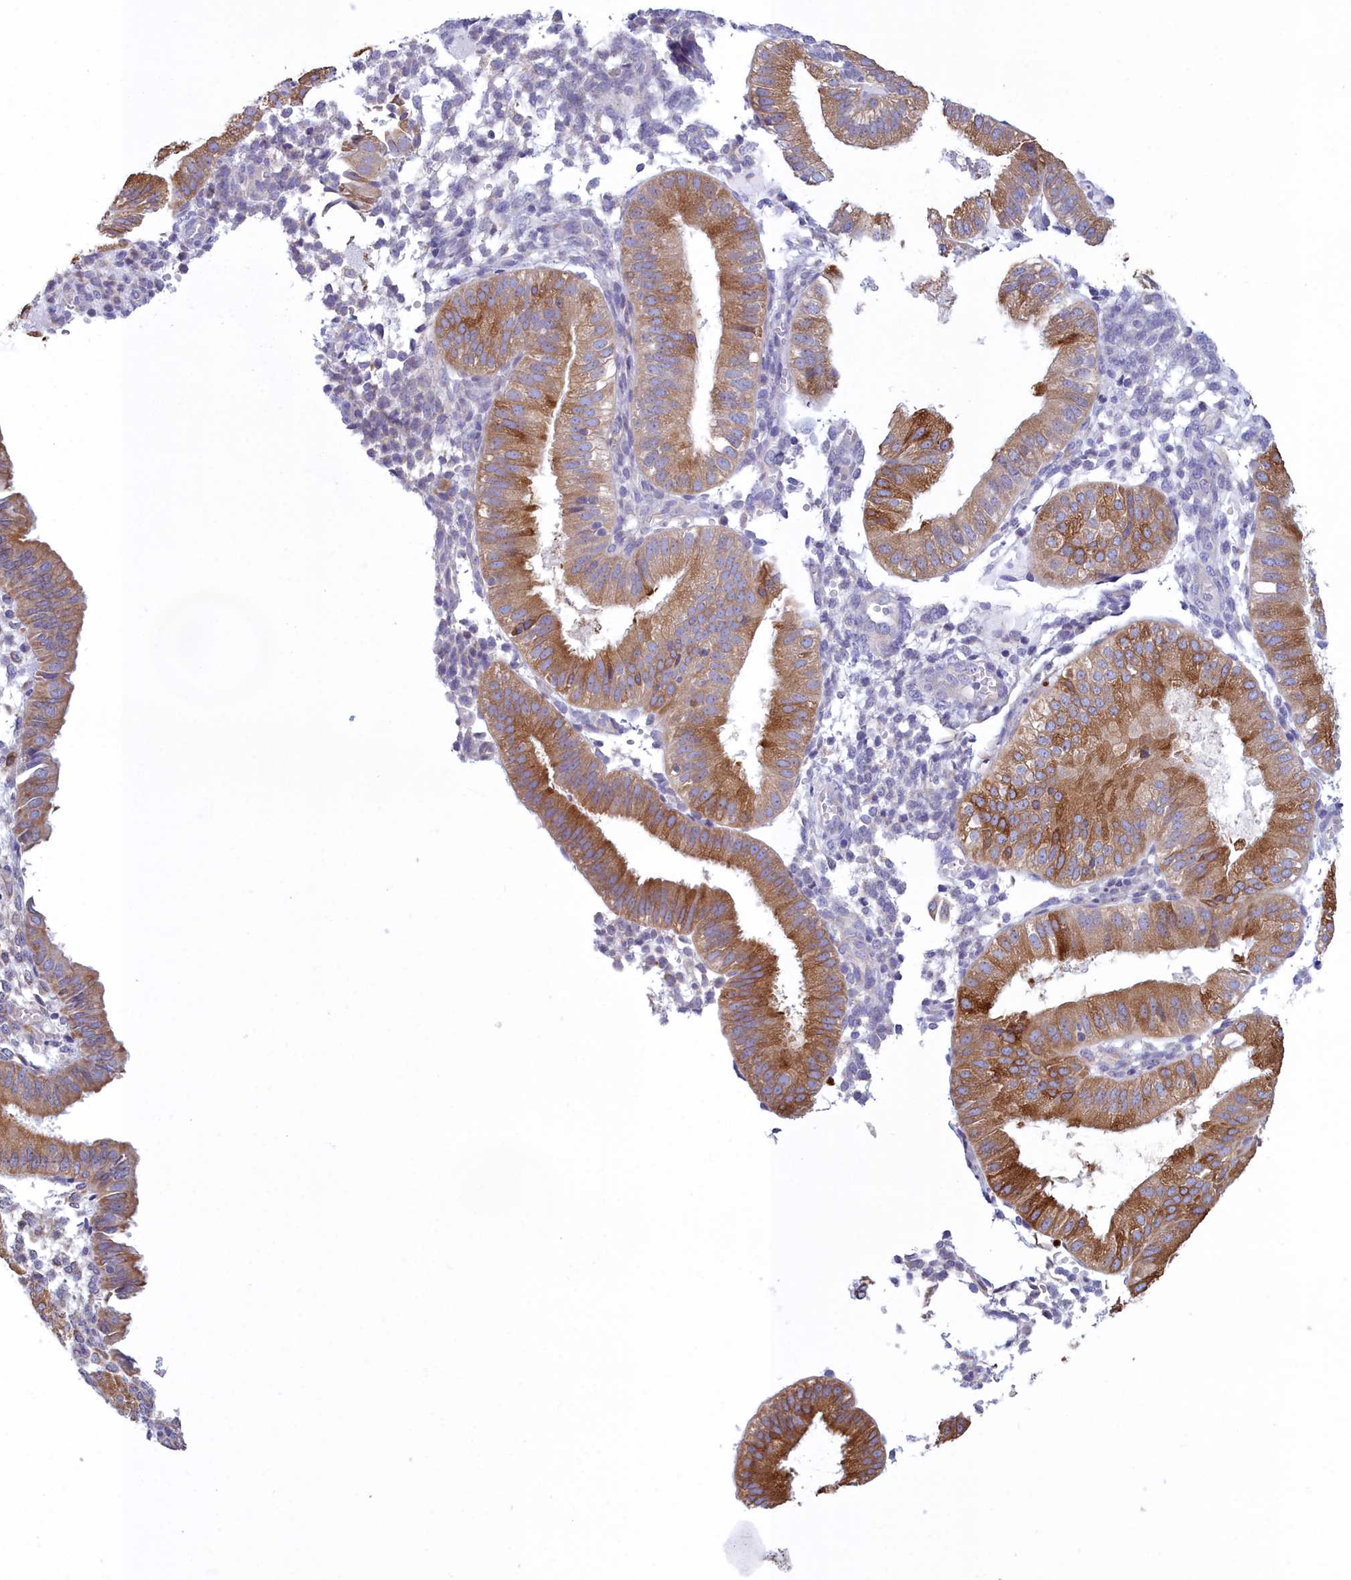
{"staining": {"intensity": "negative", "quantity": "none", "location": "none"}, "tissue": "endometrium", "cell_type": "Cells in endometrial stroma", "image_type": "normal", "snomed": [{"axis": "morphology", "description": "Normal tissue, NOS"}, {"axis": "topography", "description": "Endometrium"}], "caption": "Immunohistochemistry (IHC) image of normal endometrium: human endometrium stained with DAB (3,3'-diaminobenzidine) reveals no significant protein positivity in cells in endometrial stroma.", "gene": "HM13", "patient": {"sex": "female", "age": 39}}